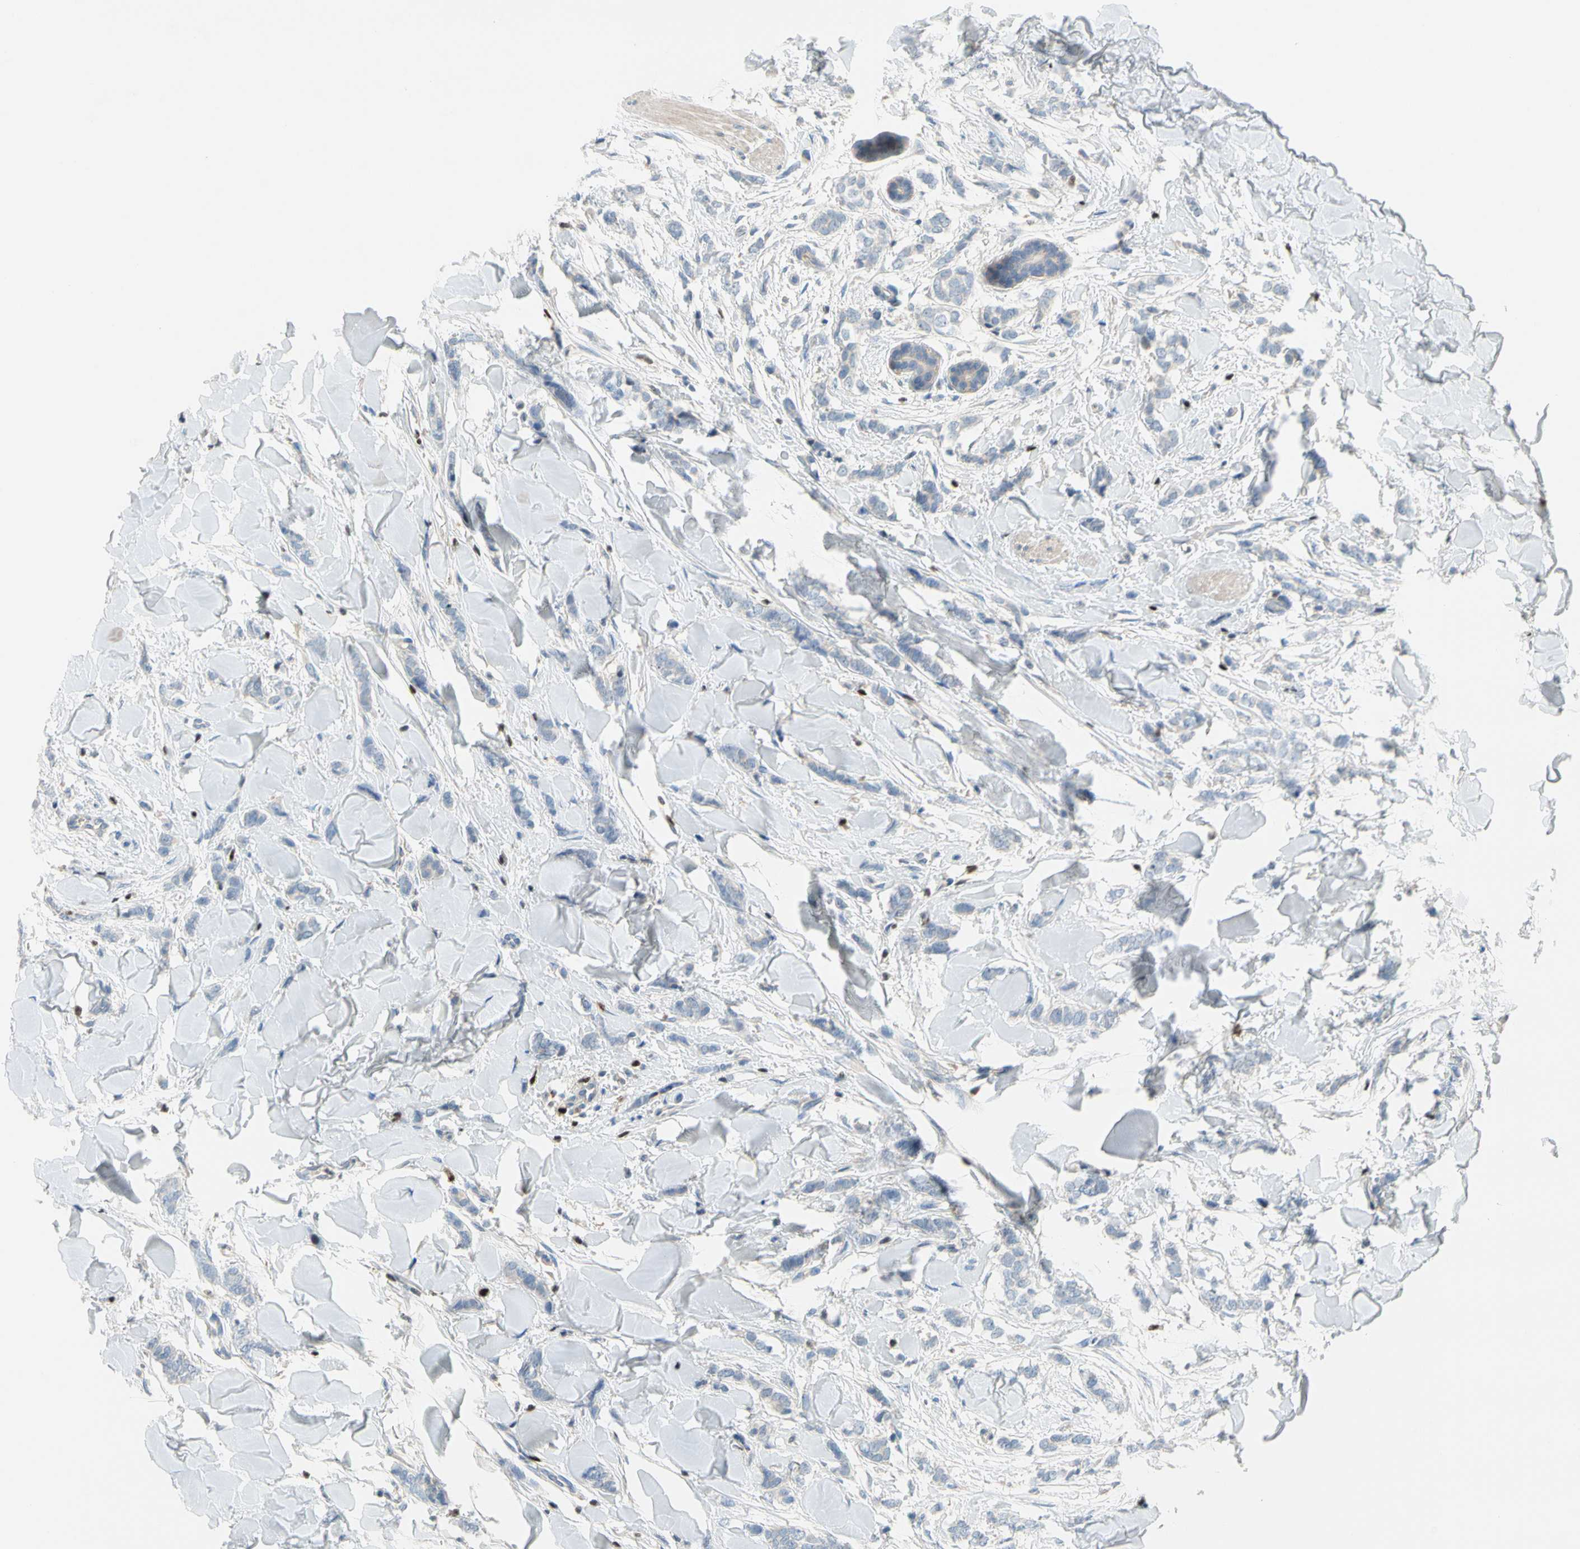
{"staining": {"intensity": "negative", "quantity": "none", "location": "none"}, "tissue": "breast cancer", "cell_type": "Tumor cells", "image_type": "cancer", "snomed": [{"axis": "morphology", "description": "Lobular carcinoma"}, {"axis": "topography", "description": "Skin"}, {"axis": "topography", "description": "Breast"}], "caption": "High magnification brightfield microscopy of breast cancer (lobular carcinoma) stained with DAB (brown) and counterstained with hematoxylin (blue): tumor cells show no significant staining.", "gene": "SP140", "patient": {"sex": "female", "age": 46}}